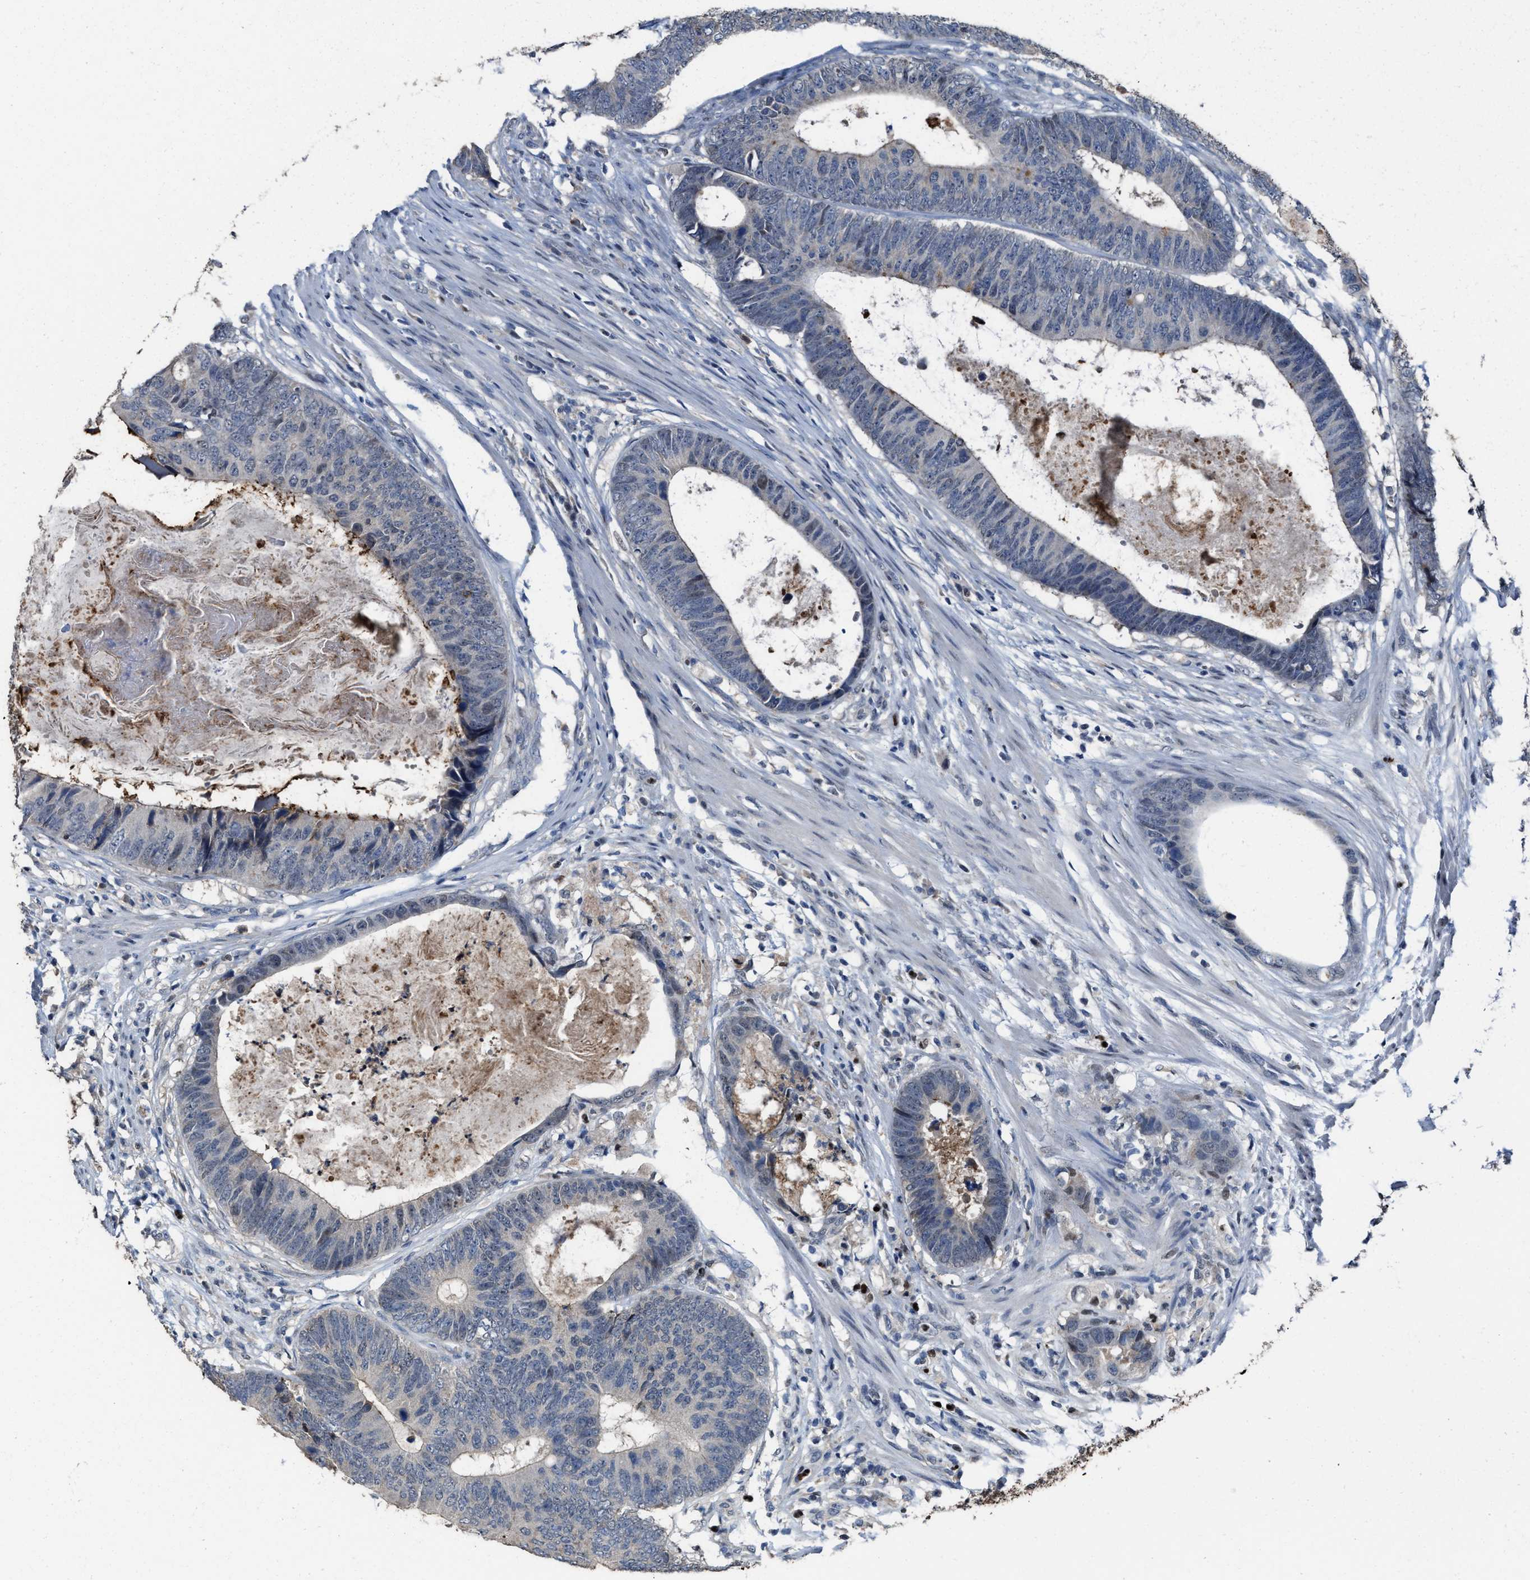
{"staining": {"intensity": "weak", "quantity": "<25%", "location": "nuclear"}, "tissue": "colorectal cancer", "cell_type": "Tumor cells", "image_type": "cancer", "snomed": [{"axis": "morphology", "description": "Adenocarcinoma, NOS"}, {"axis": "topography", "description": "Colon"}], "caption": "This is an immunohistochemistry histopathology image of human colorectal adenocarcinoma. There is no expression in tumor cells.", "gene": "ZNF20", "patient": {"sex": "male", "age": 56}}